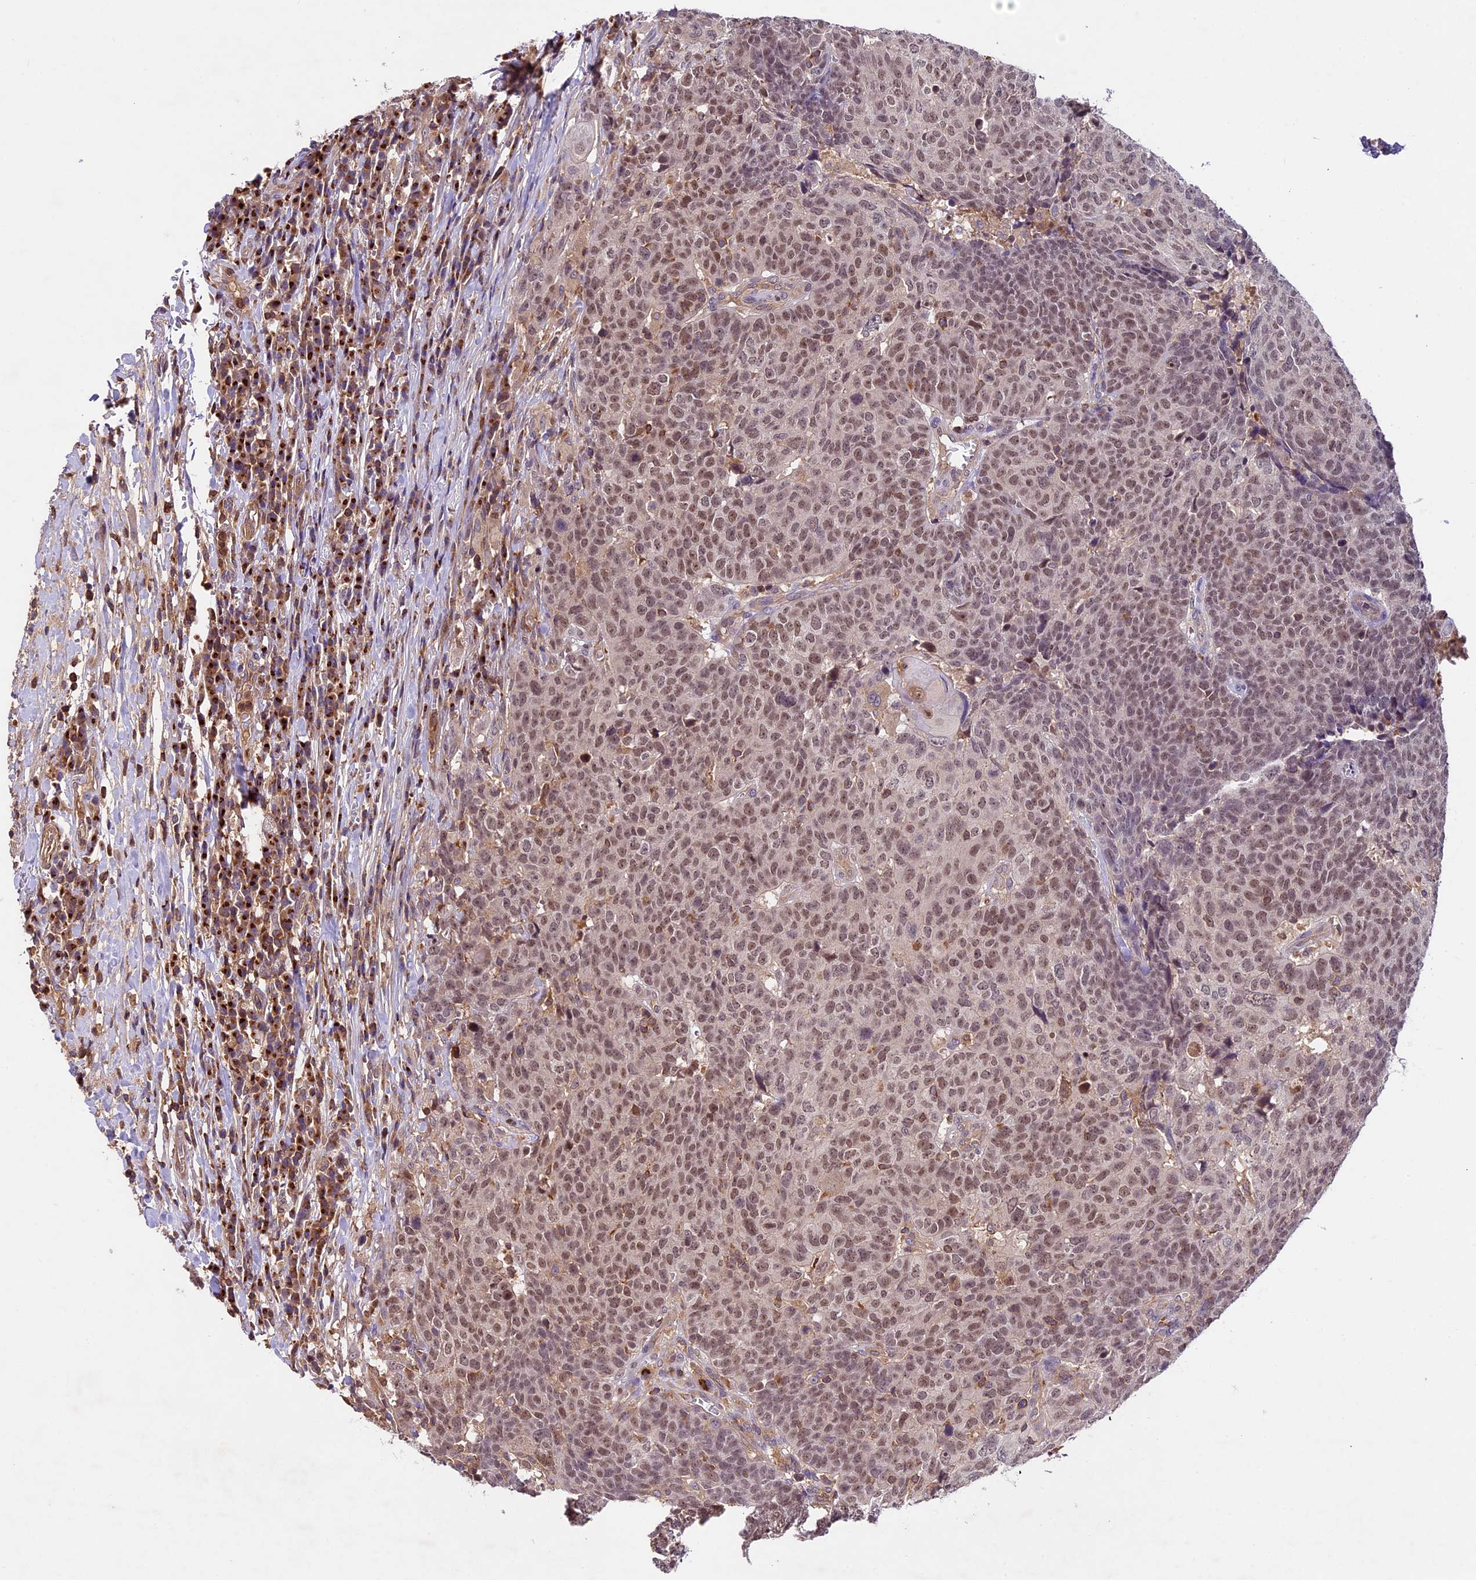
{"staining": {"intensity": "weak", "quantity": "25%-75%", "location": "nuclear"}, "tissue": "head and neck cancer", "cell_type": "Tumor cells", "image_type": "cancer", "snomed": [{"axis": "morphology", "description": "Squamous cell carcinoma, NOS"}, {"axis": "topography", "description": "Head-Neck"}], "caption": "A high-resolution photomicrograph shows immunohistochemistry (IHC) staining of head and neck cancer (squamous cell carcinoma), which shows weak nuclear staining in approximately 25%-75% of tumor cells. The staining was performed using DAB to visualize the protein expression in brown, while the nuclei were stained in blue with hematoxylin (Magnification: 20x).", "gene": "TBC1D1", "patient": {"sex": "male", "age": 66}}